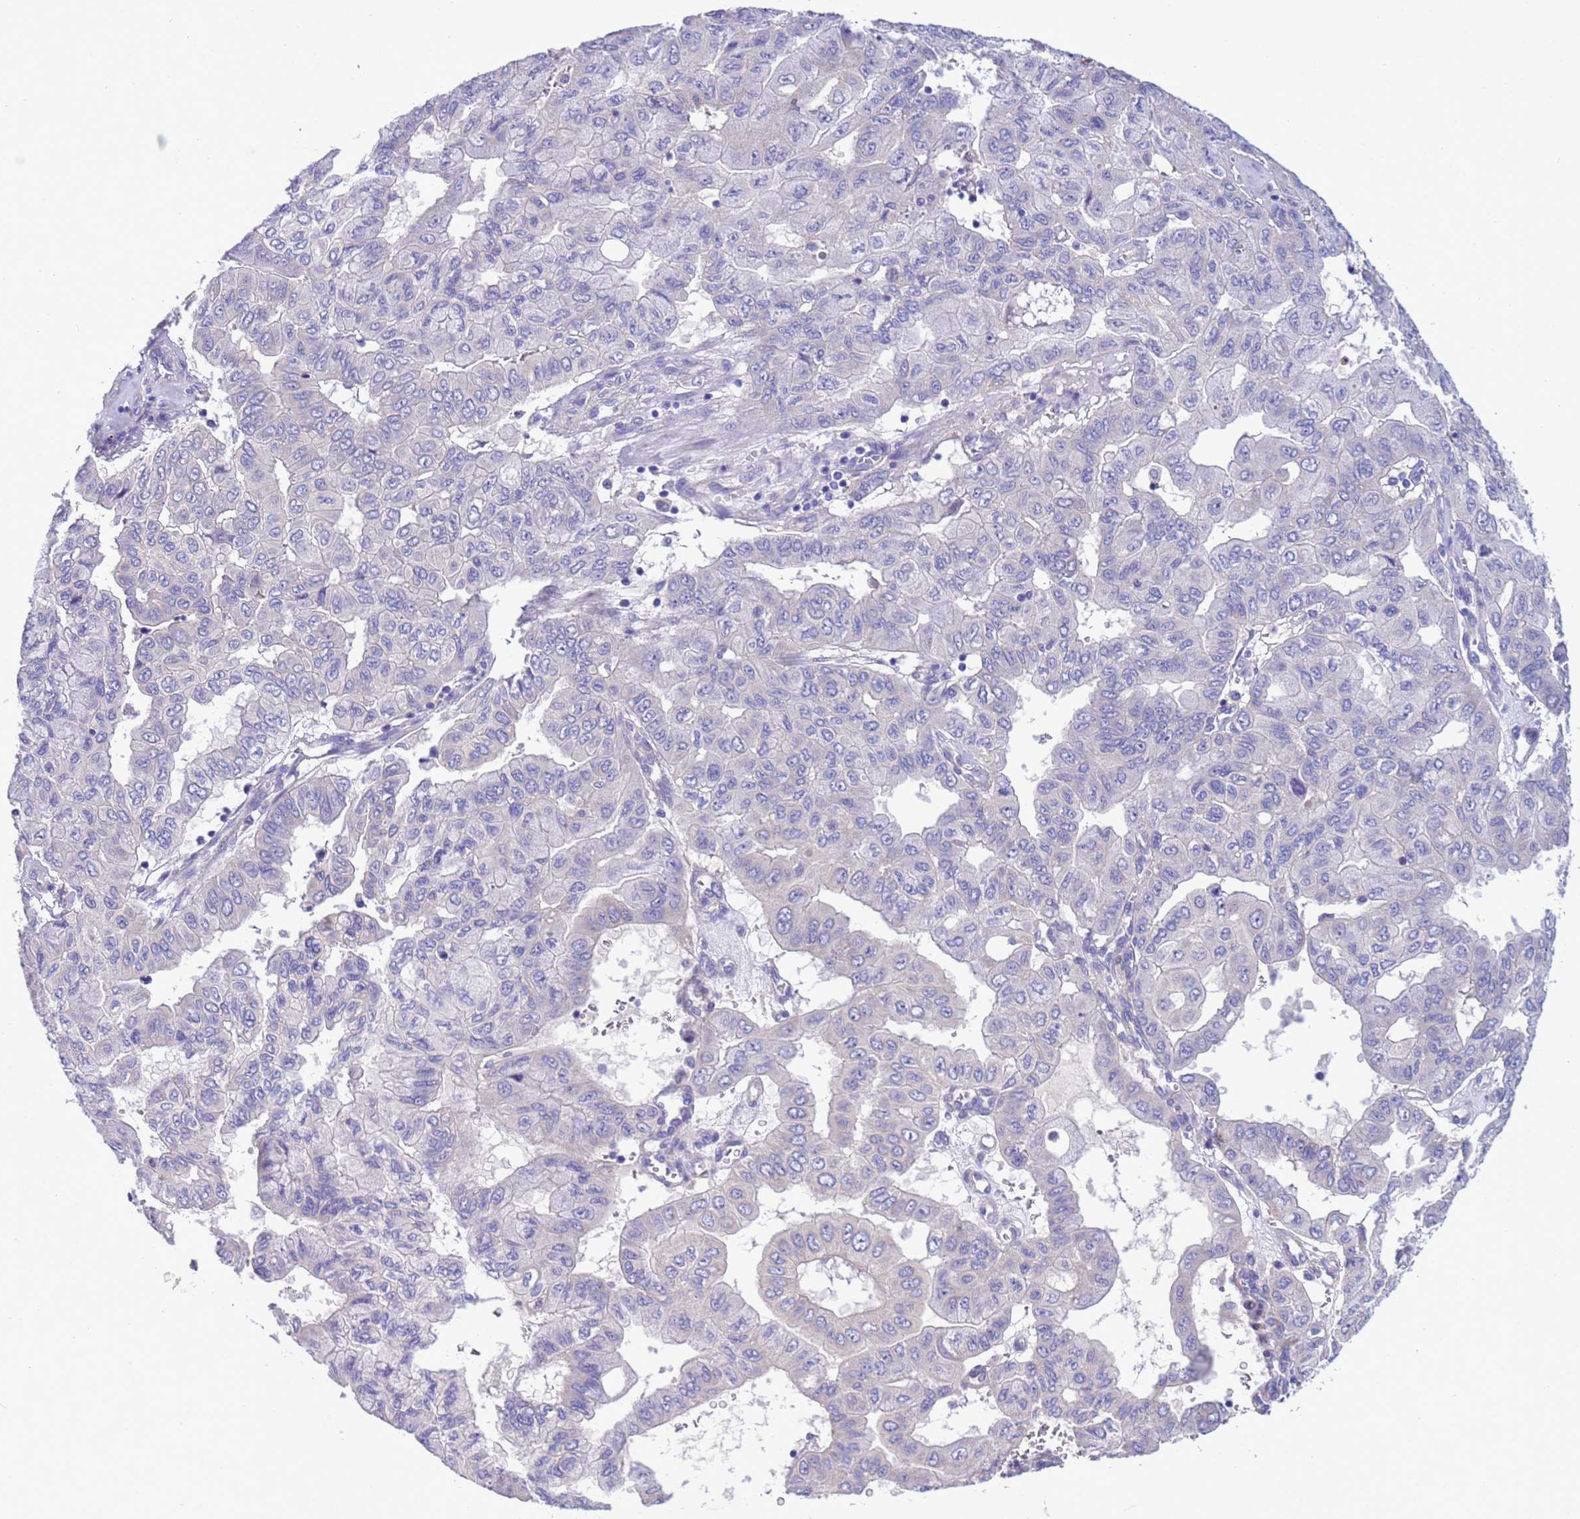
{"staining": {"intensity": "negative", "quantity": "none", "location": "none"}, "tissue": "pancreatic cancer", "cell_type": "Tumor cells", "image_type": "cancer", "snomed": [{"axis": "morphology", "description": "Adenocarcinoma, NOS"}, {"axis": "topography", "description": "Pancreas"}], "caption": "The histopathology image displays no significant expression in tumor cells of adenocarcinoma (pancreatic).", "gene": "KICS2", "patient": {"sex": "male", "age": 51}}